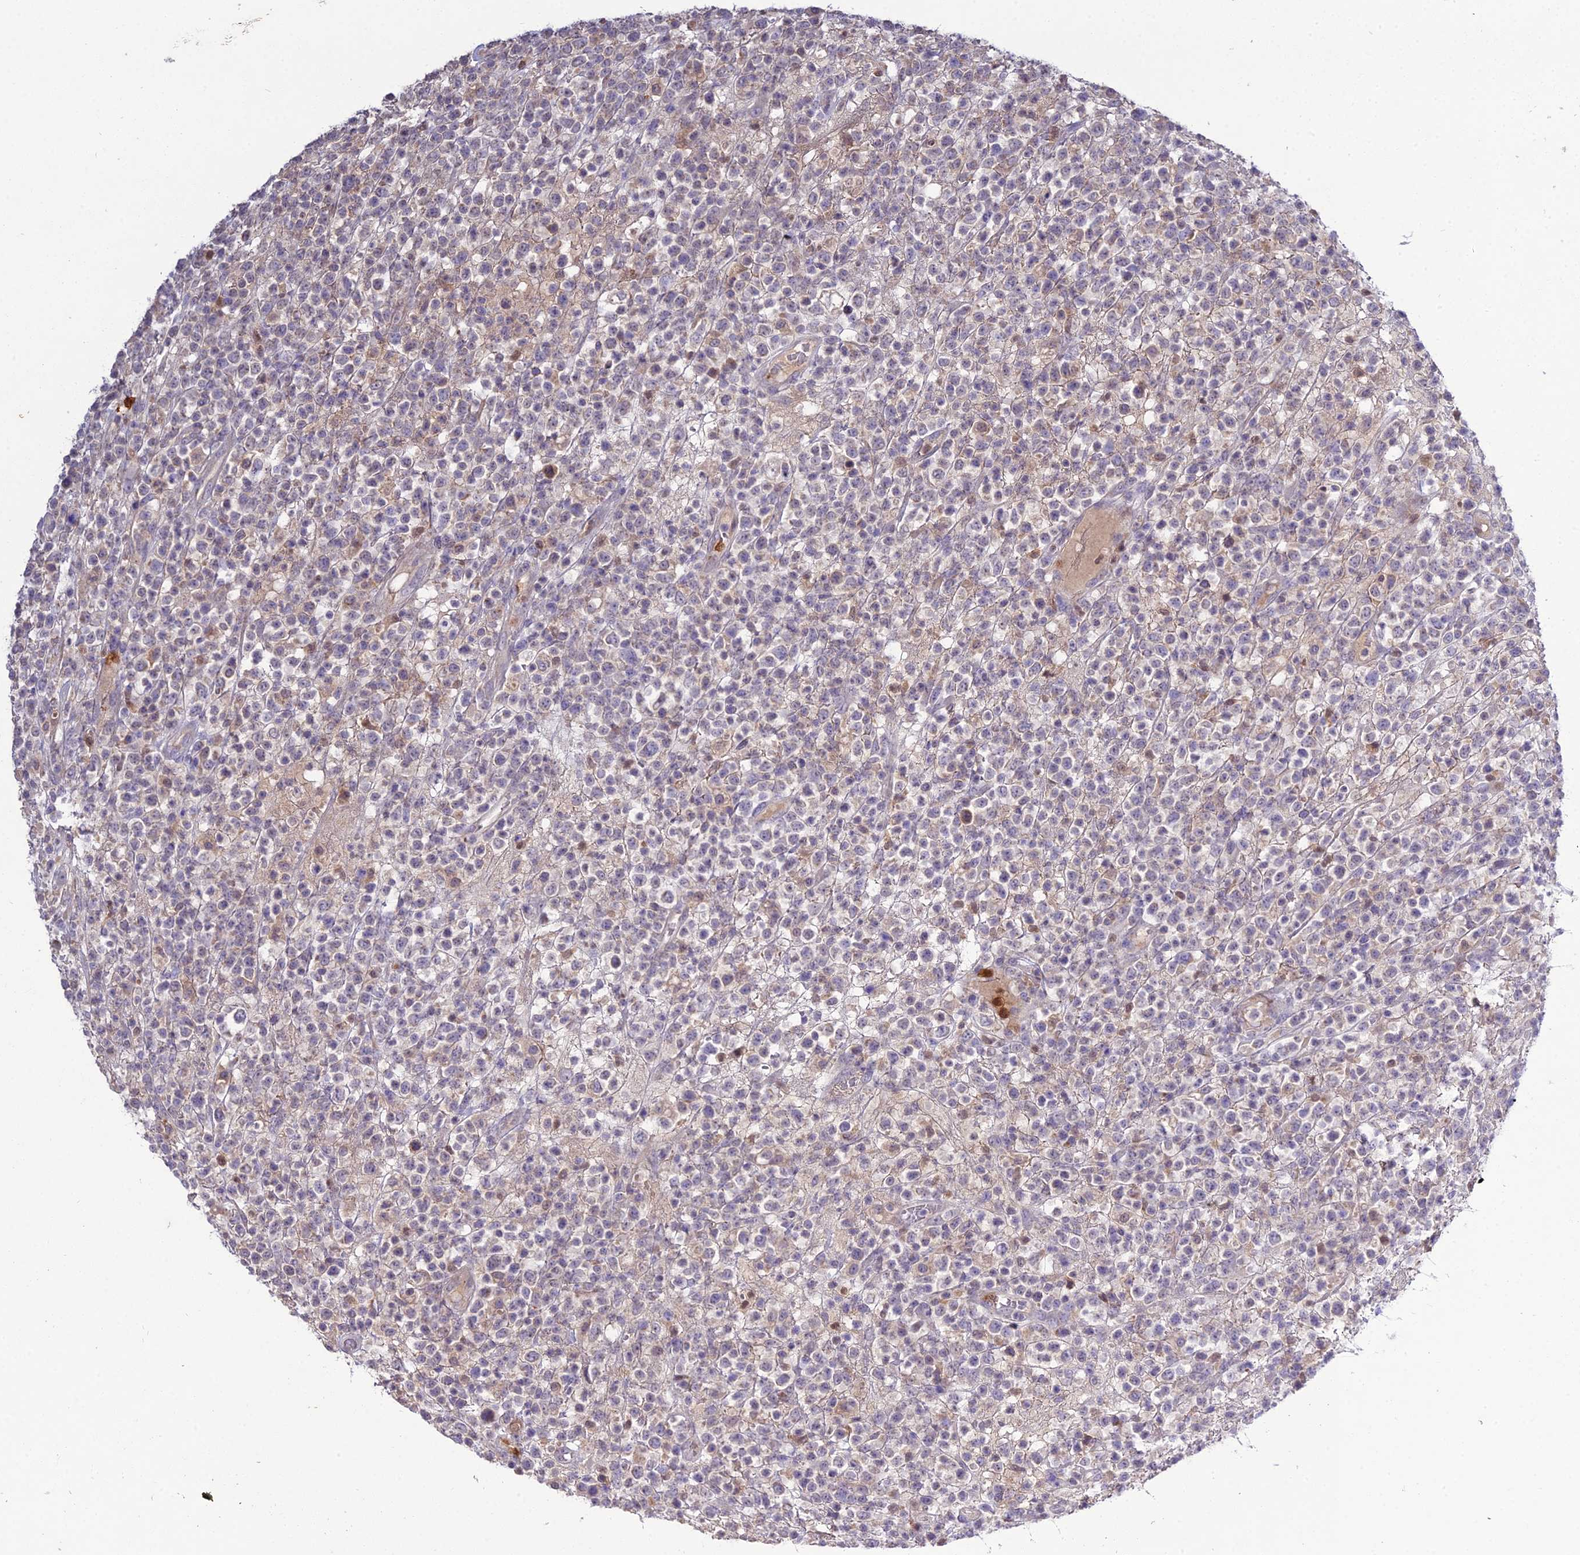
{"staining": {"intensity": "negative", "quantity": "none", "location": "none"}, "tissue": "lymphoma", "cell_type": "Tumor cells", "image_type": "cancer", "snomed": [{"axis": "morphology", "description": "Malignant lymphoma, non-Hodgkin's type, High grade"}, {"axis": "topography", "description": "Colon"}], "caption": "A histopathology image of human lymphoma is negative for staining in tumor cells.", "gene": "EID2", "patient": {"sex": "female", "age": 53}}